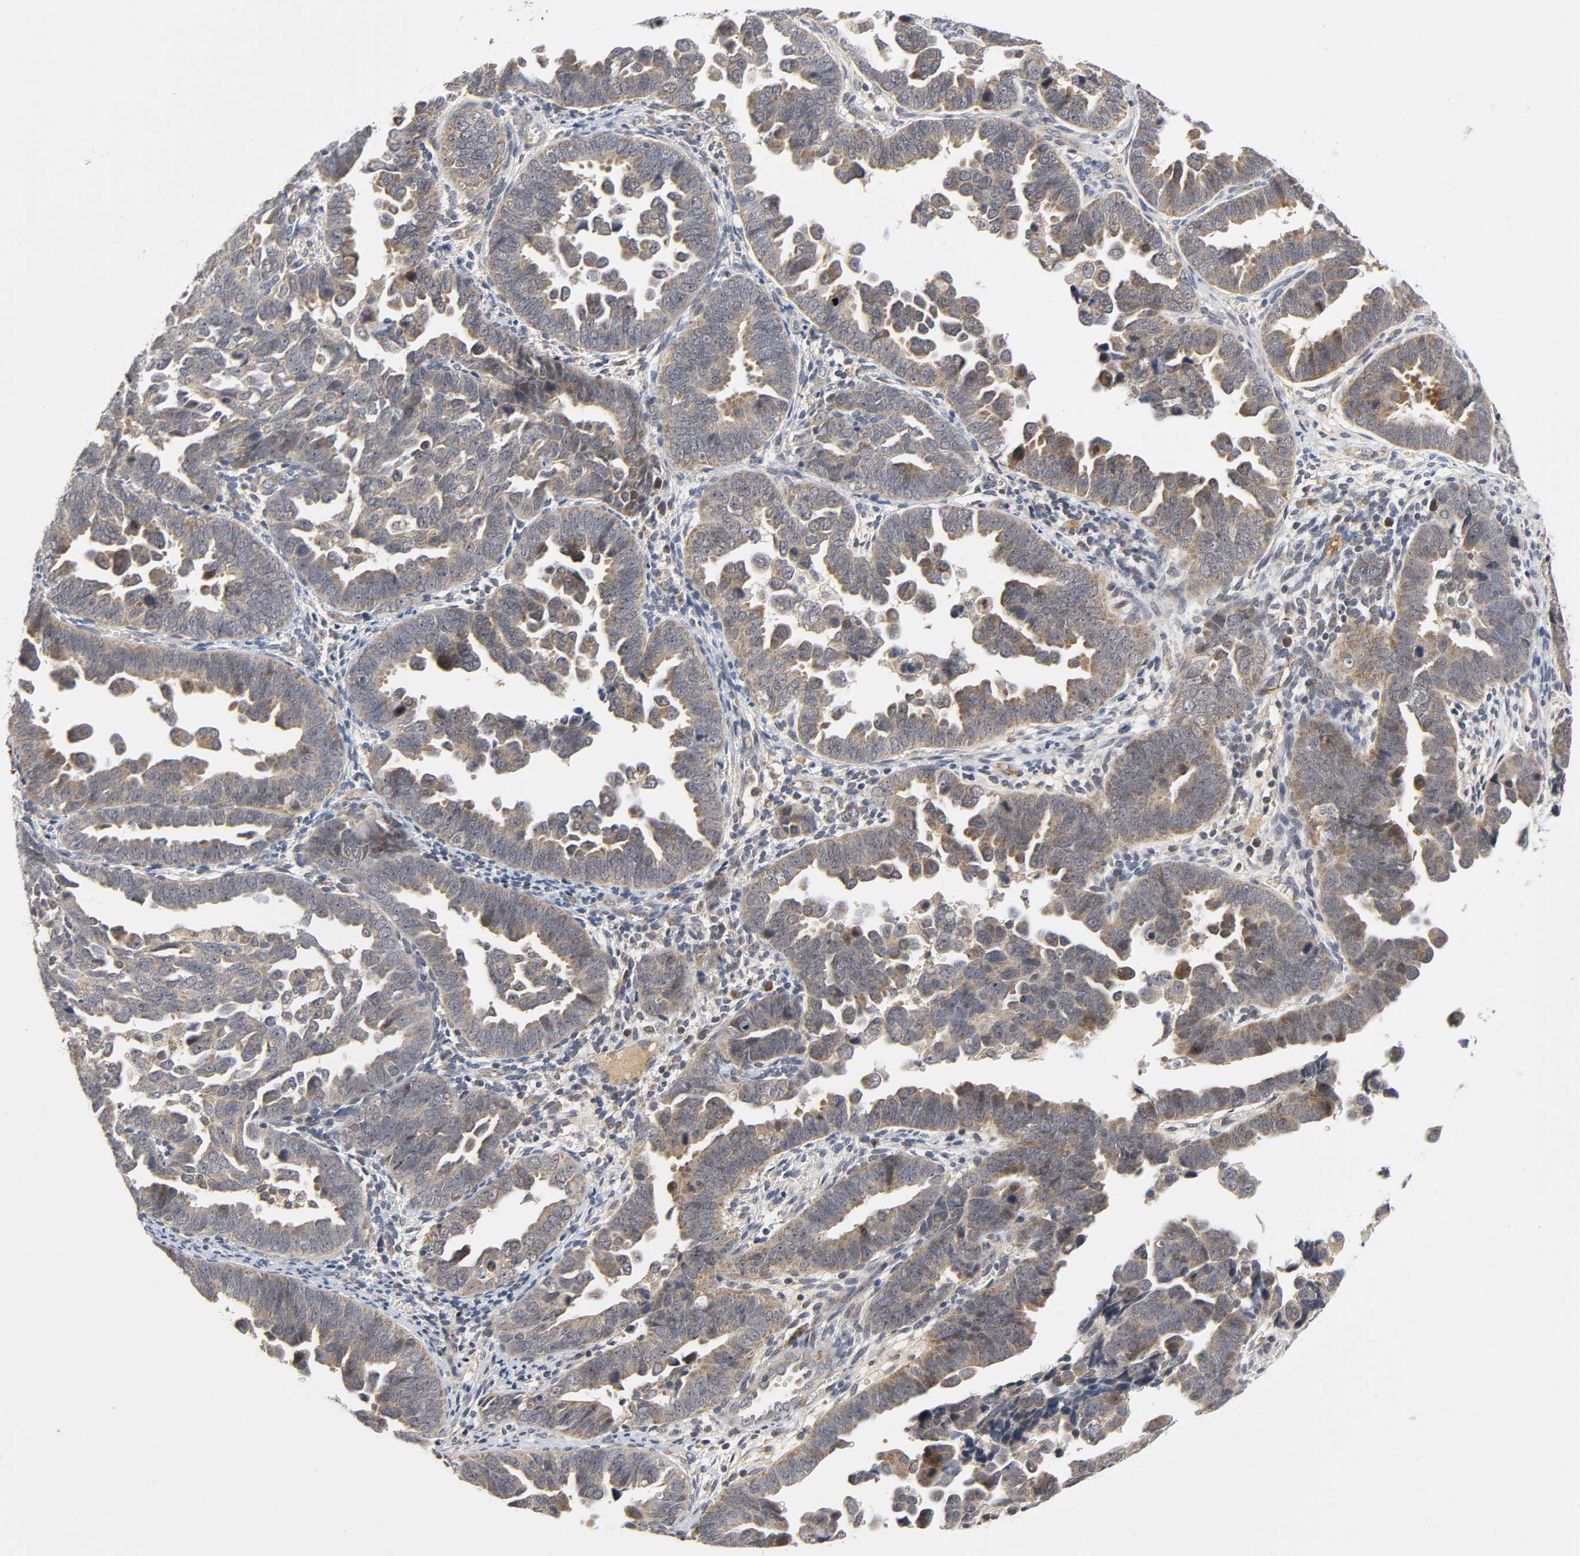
{"staining": {"intensity": "weak", "quantity": ">75%", "location": "cytoplasmic/membranous"}, "tissue": "endometrial cancer", "cell_type": "Tumor cells", "image_type": "cancer", "snomed": [{"axis": "morphology", "description": "Adenocarcinoma, NOS"}, {"axis": "topography", "description": "Endometrium"}], "caption": "The photomicrograph shows a brown stain indicating the presence of a protein in the cytoplasmic/membranous of tumor cells in endometrial cancer.", "gene": "NRP1", "patient": {"sex": "female", "age": 75}}